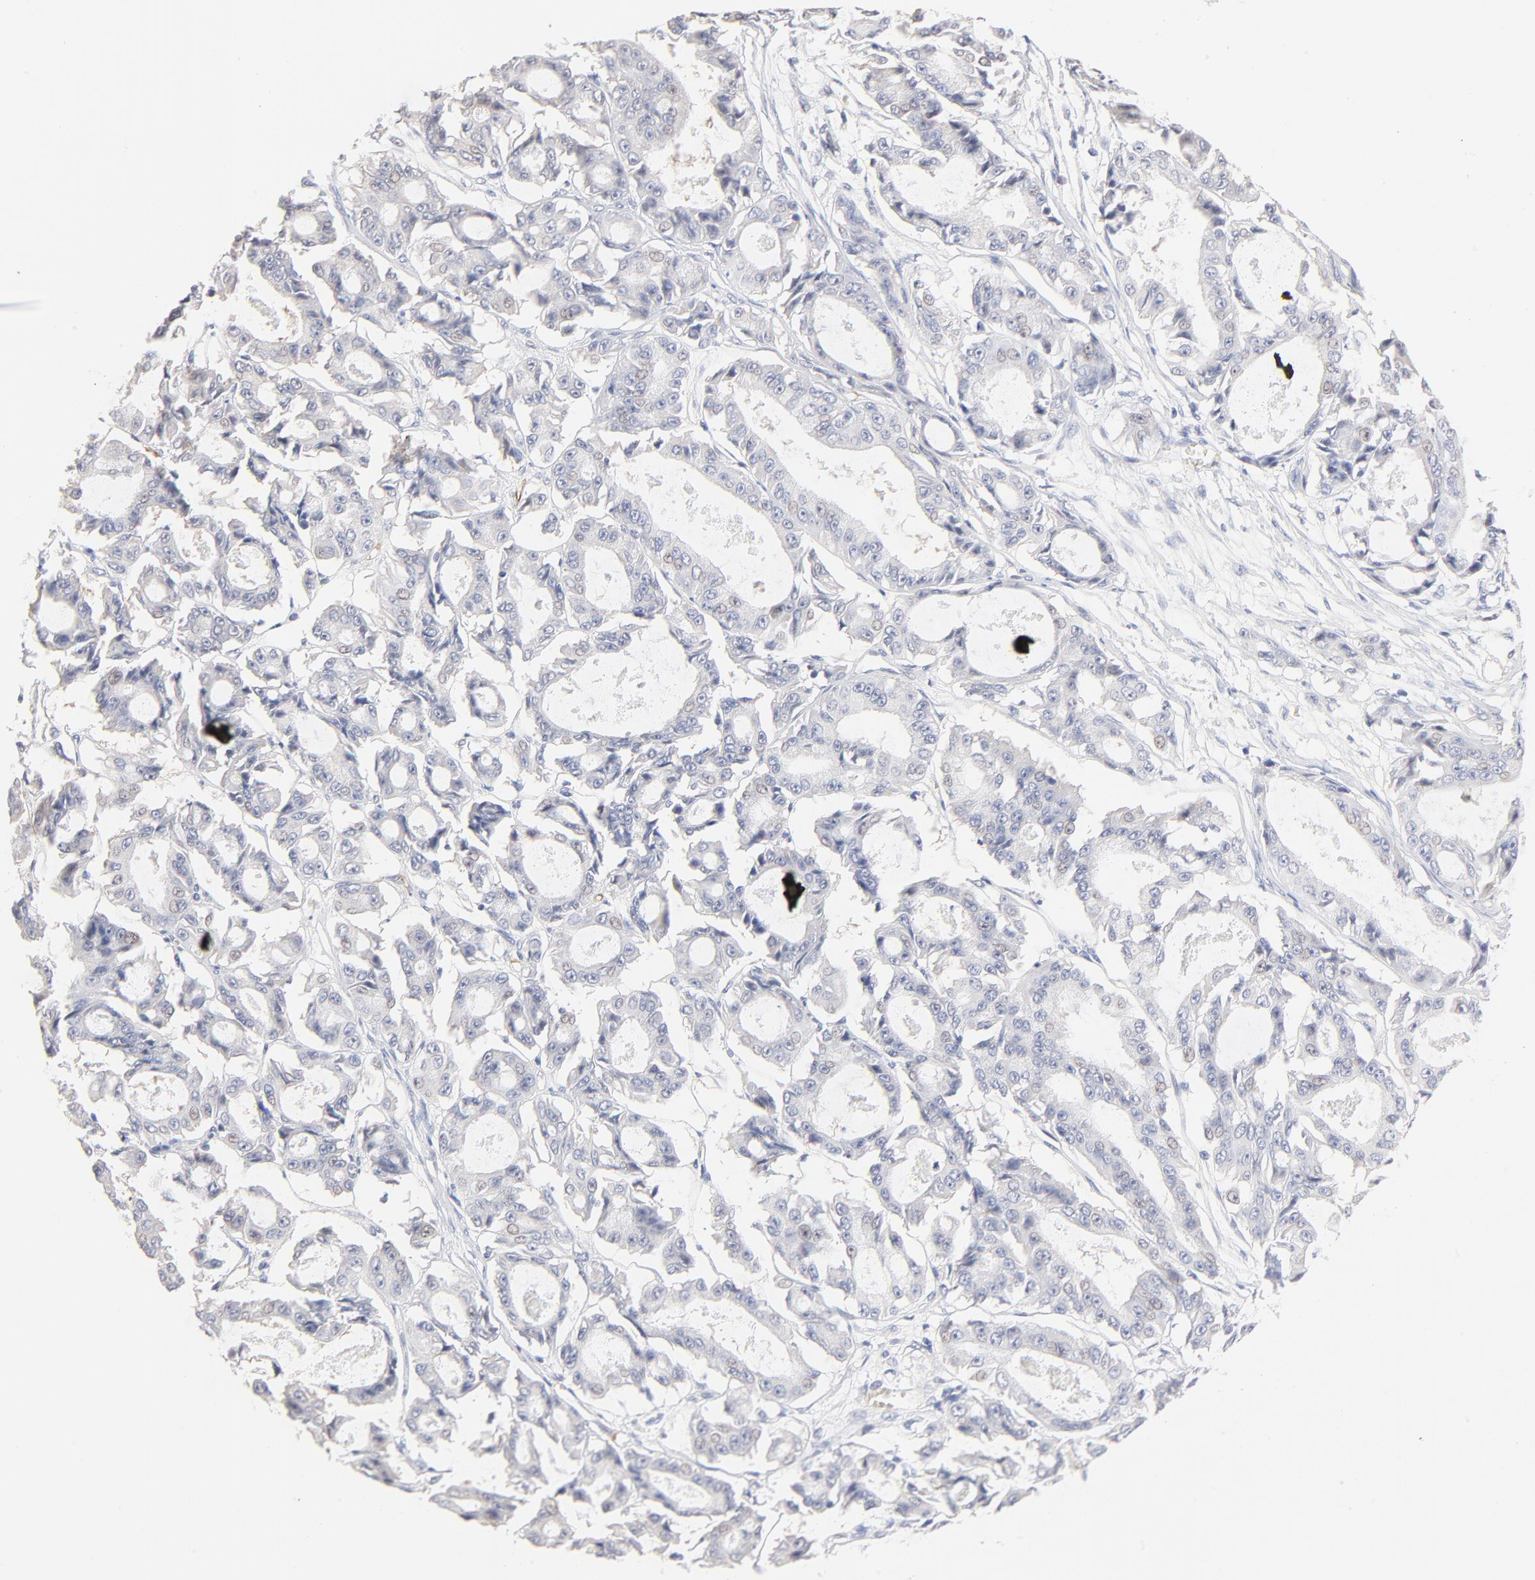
{"staining": {"intensity": "negative", "quantity": "none", "location": "none"}, "tissue": "ovarian cancer", "cell_type": "Tumor cells", "image_type": "cancer", "snomed": [{"axis": "morphology", "description": "Carcinoma, endometroid"}, {"axis": "topography", "description": "Ovary"}], "caption": "This is a photomicrograph of IHC staining of ovarian endometroid carcinoma, which shows no expression in tumor cells.", "gene": "SPTB", "patient": {"sex": "female", "age": 61}}